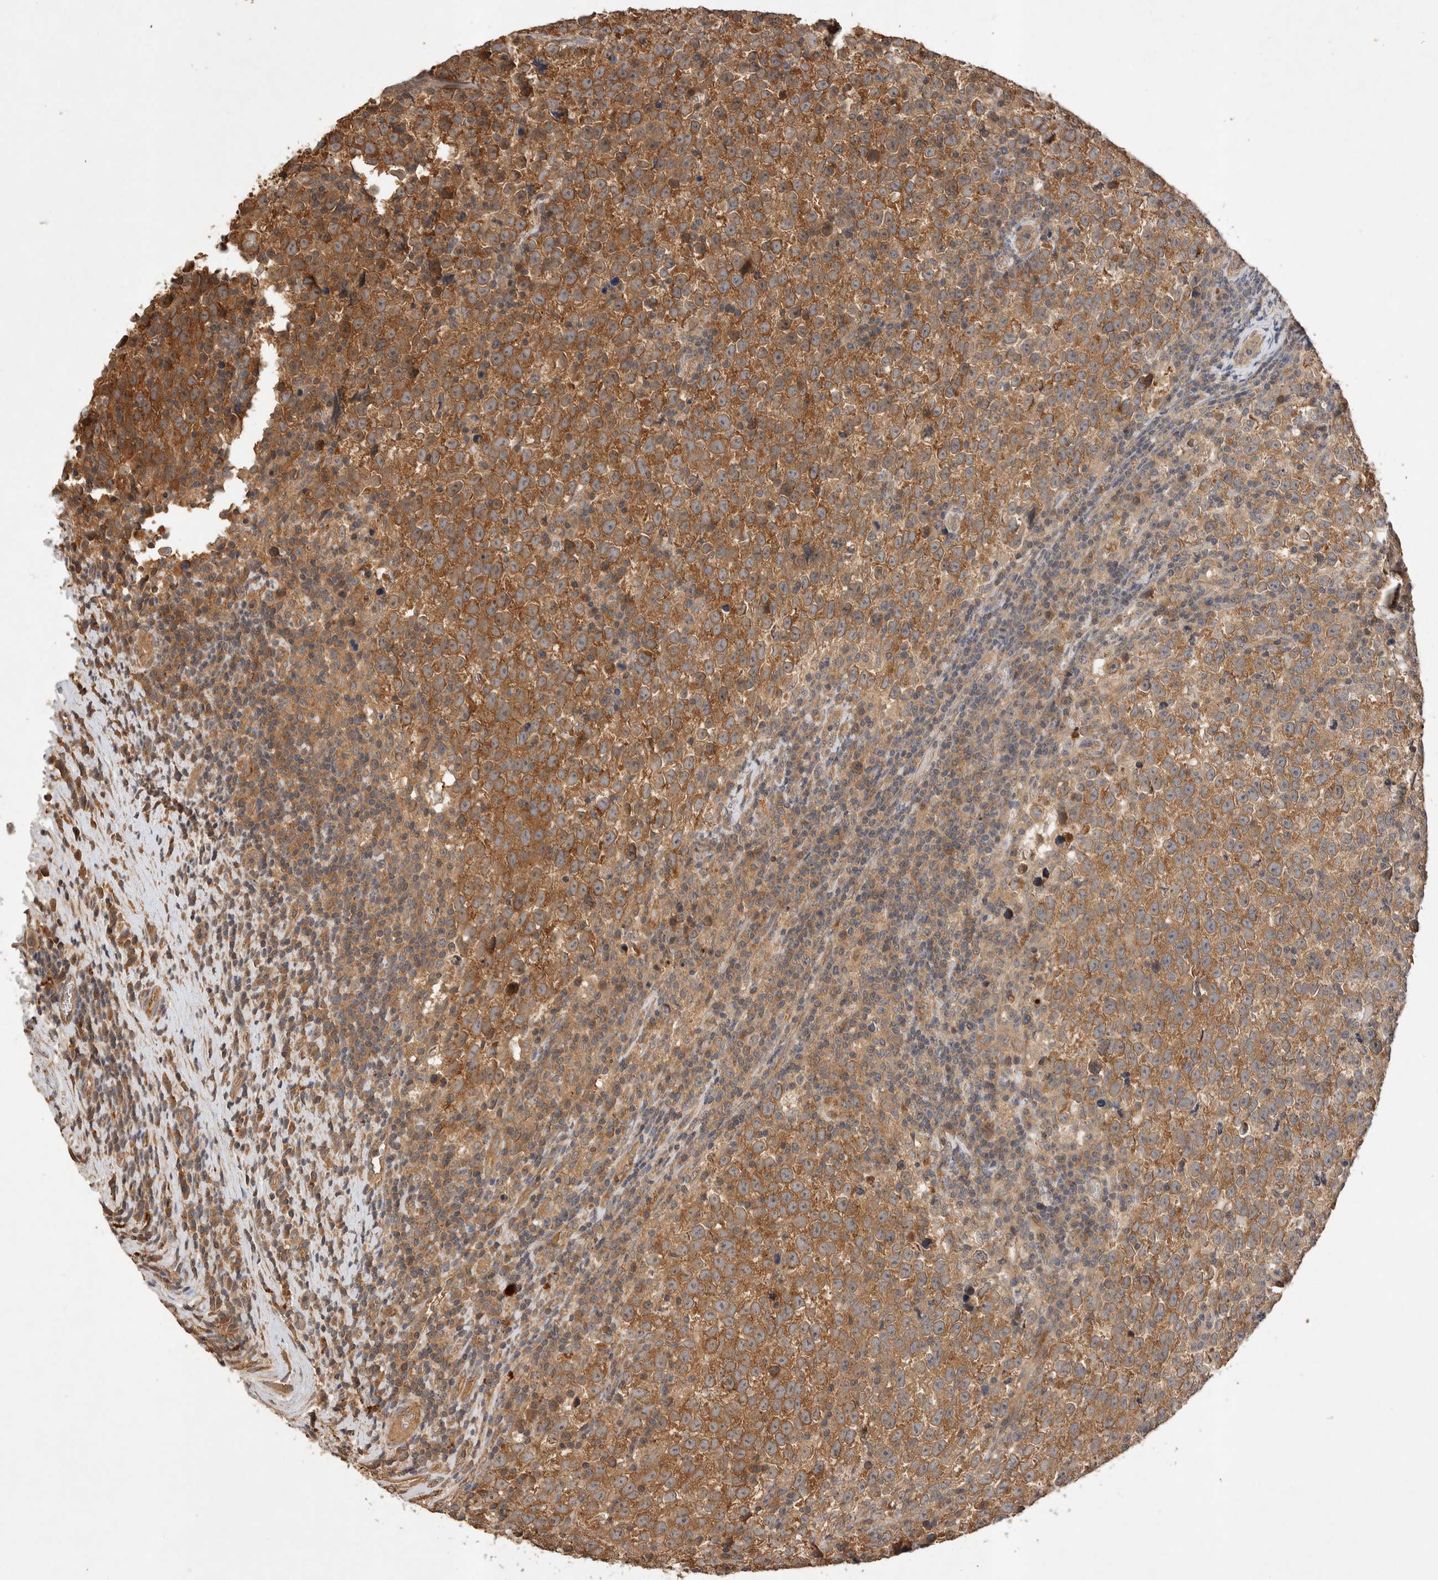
{"staining": {"intensity": "moderate", "quantity": ">75%", "location": "cytoplasmic/membranous"}, "tissue": "testis cancer", "cell_type": "Tumor cells", "image_type": "cancer", "snomed": [{"axis": "morphology", "description": "Normal tissue, NOS"}, {"axis": "morphology", "description": "Seminoma, NOS"}, {"axis": "topography", "description": "Testis"}], "caption": "Seminoma (testis) was stained to show a protein in brown. There is medium levels of moderate cytoplasmic/membranous positivity in approximately >75% of tumor cells.", "gene": "NSMAF", "patient": {"sex": "male", "age": 43}}